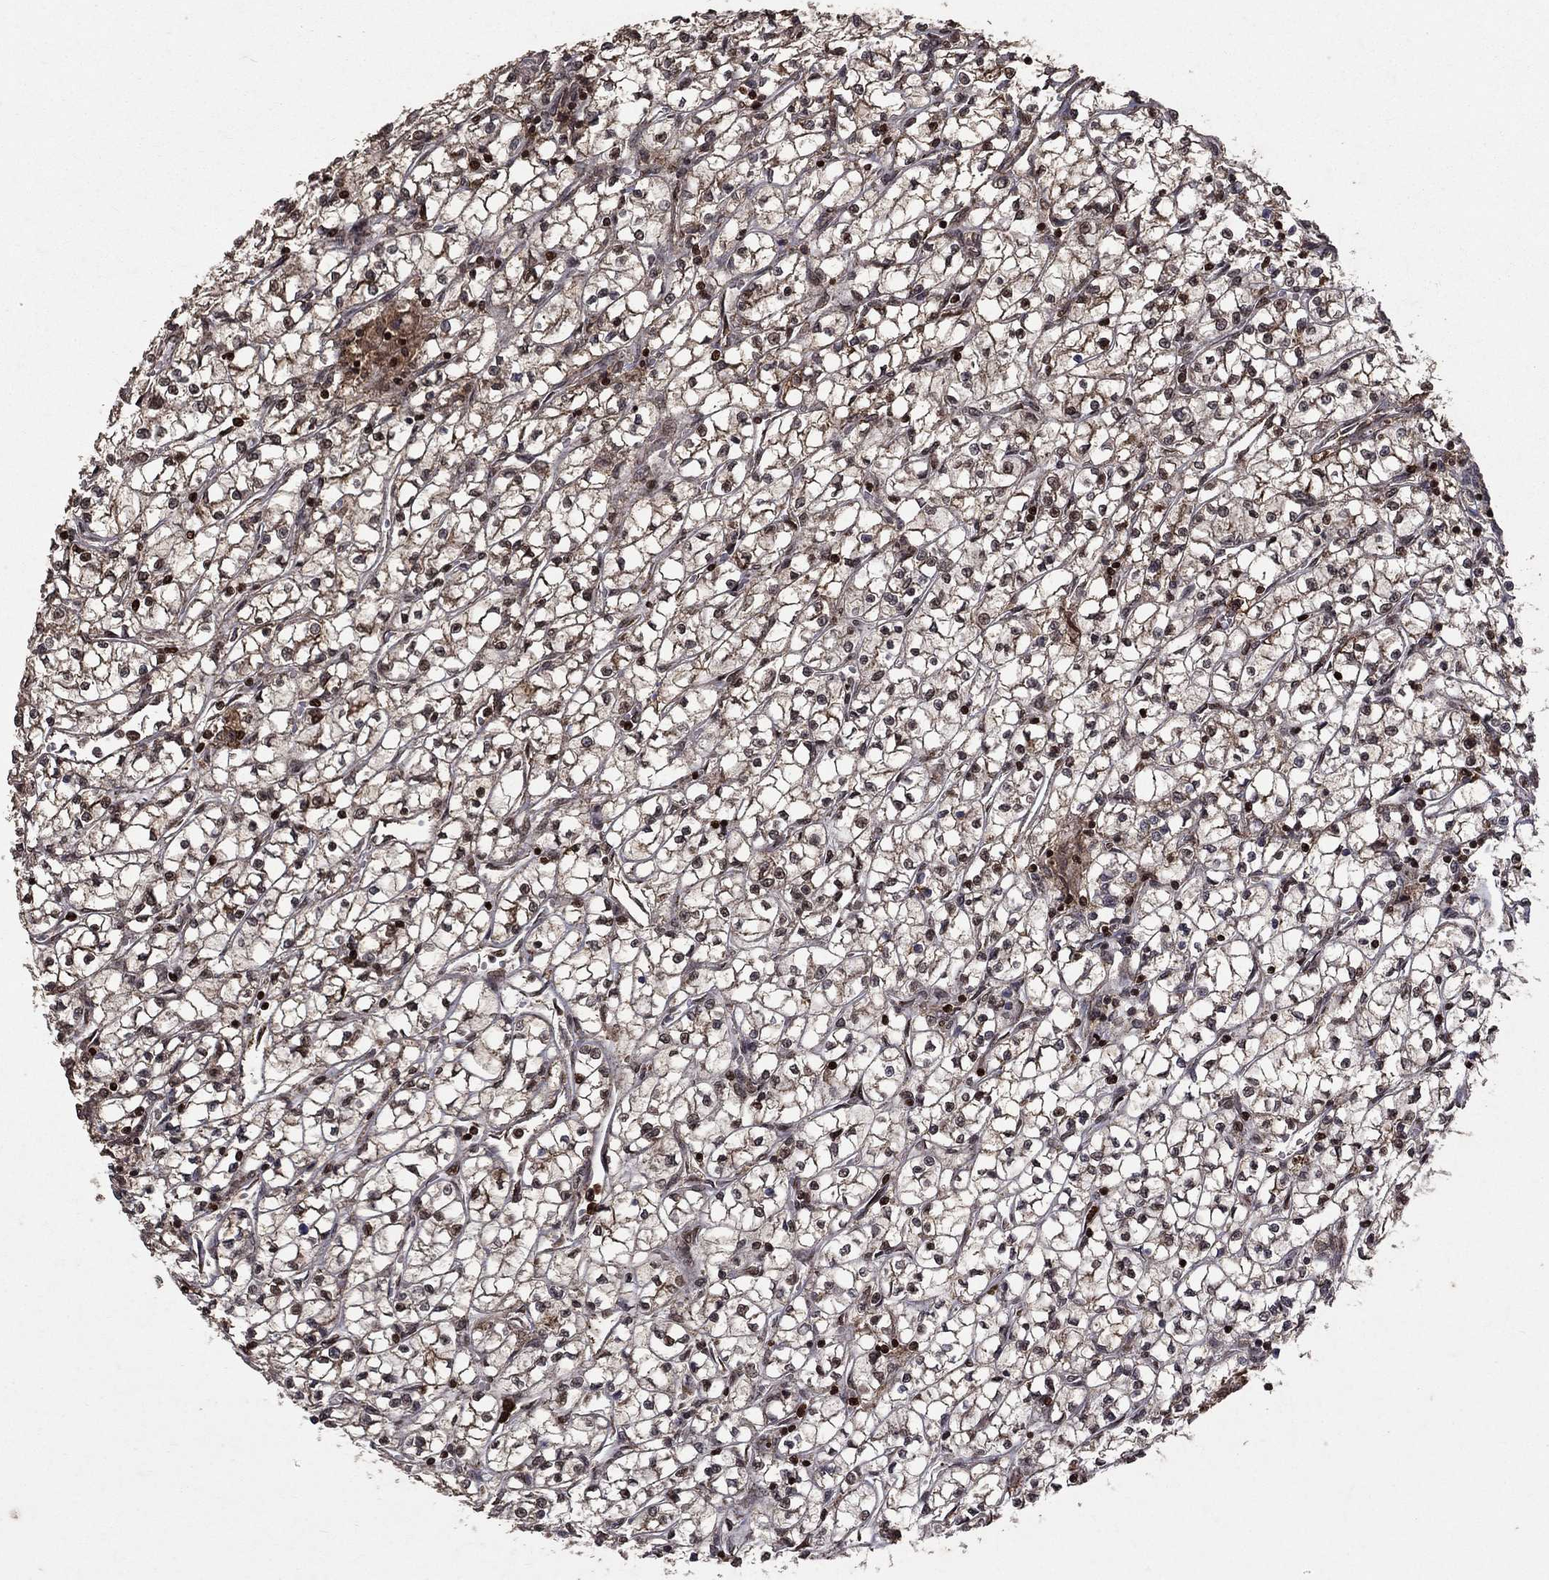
{"staining": {"intensity": "strong", "quantity": "<25%", "location": "cytoplasmic/membranous,nuclear"}, "tissue": "renal cancer", "cell_type": "Tumor cells", "image_type": "cancer", "snomed": [{"axis": "morphology", "description": "Adenocarcinoma, NOS"}, {"axis": "topography", "description": "Kidney"}], "caption": "A brown stain highlights strong cytoplasmic/membranous and nuclear staining of a protein in renal cancer tumor cells.", "gene": "CD24", "patient": {"sex": "female", "age": 64}}